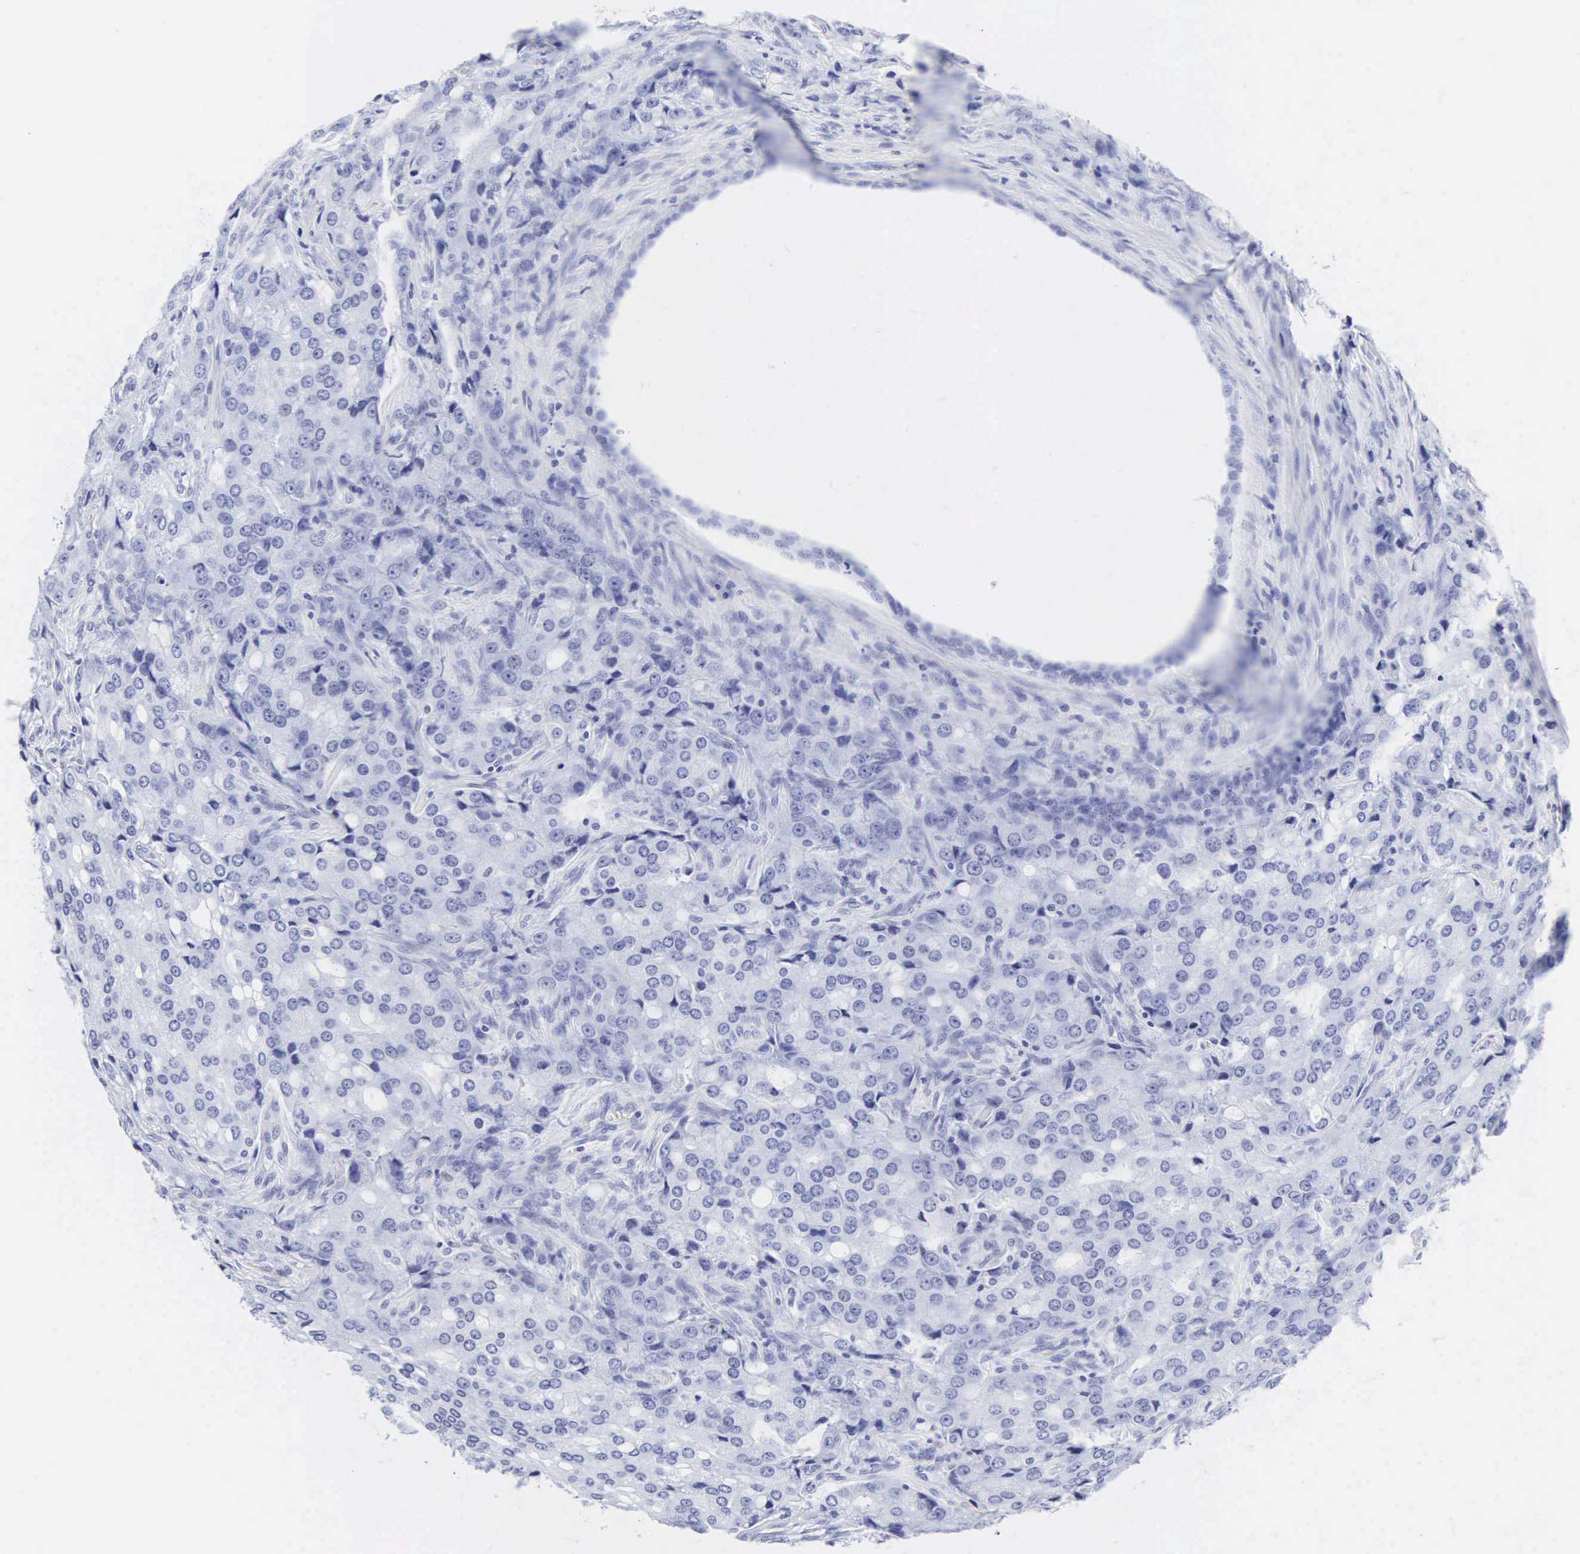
{"staining": {"intensity": "negative", "quantity": "none", "location": "none"}, "tissue": "prostate cancer", "cell_type": "Tumor cells", "image_type": "cancer", "snomed": [{"axis": "morphology", "description": "Adenocarcinoma, Medium grade"}, {"axis": "topography", "description": "Prostate"}], "caption": "This is an immunohistochemistry (IHC) micrograph of human prostate medium-grade adenocarcinoma. There is no expression in tumor cells.", "gene": "CGB3", "patient": {"sex": "male", "age": 72}}